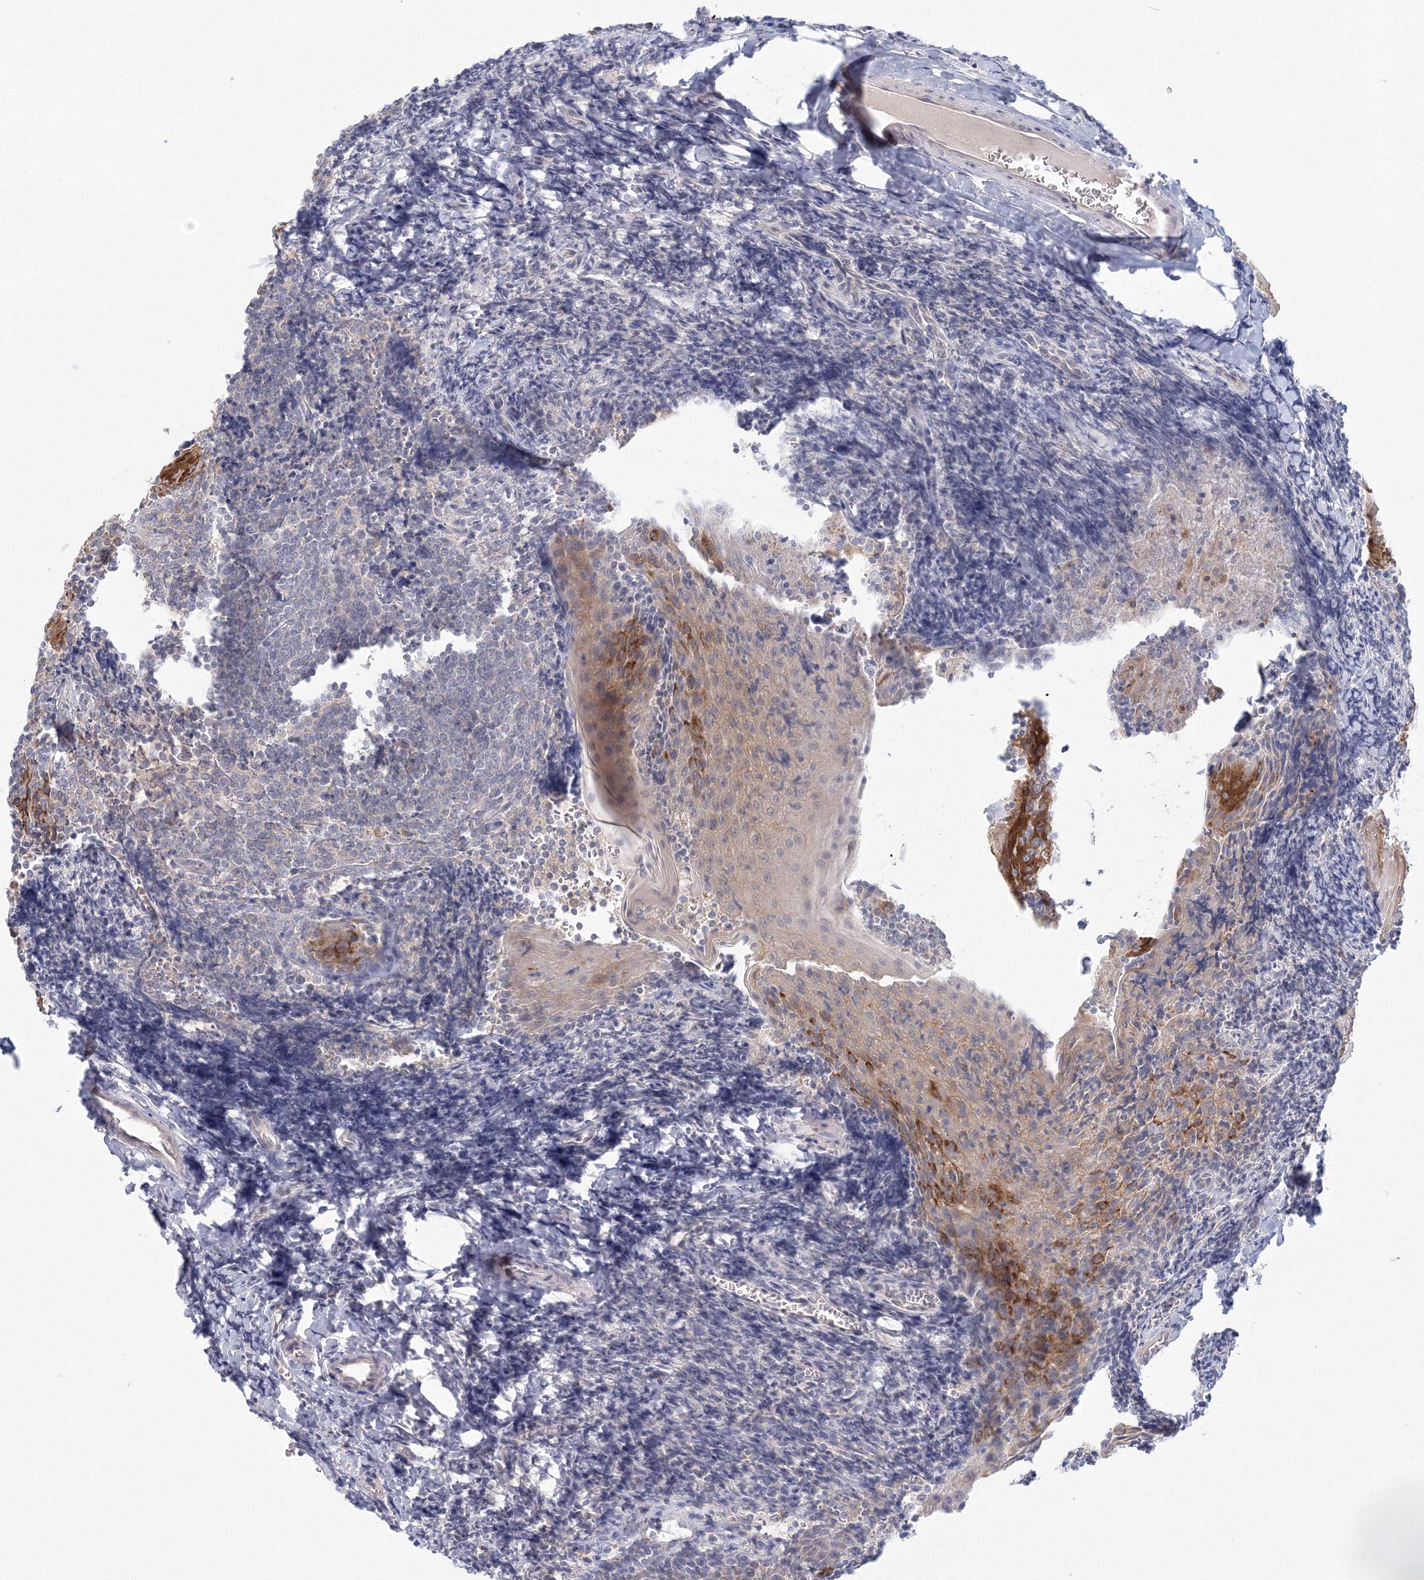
{"staining": {"intensity": "negative", "quantity": "none", "location": "none"}, "tissue": "tonsil", "cell_type": "Germinal center cells", "image_type": "normal", "snomed": [{"axis": "morphology", "description": "Normal tissue, NOS"}, {"axis": "topography", "description": "Tonsil"}], "caption": "Germinal center cells show no significant expression in normal tonsil.", "gene": "TACC2", "patient": {"sex": "male", "age": 27}}